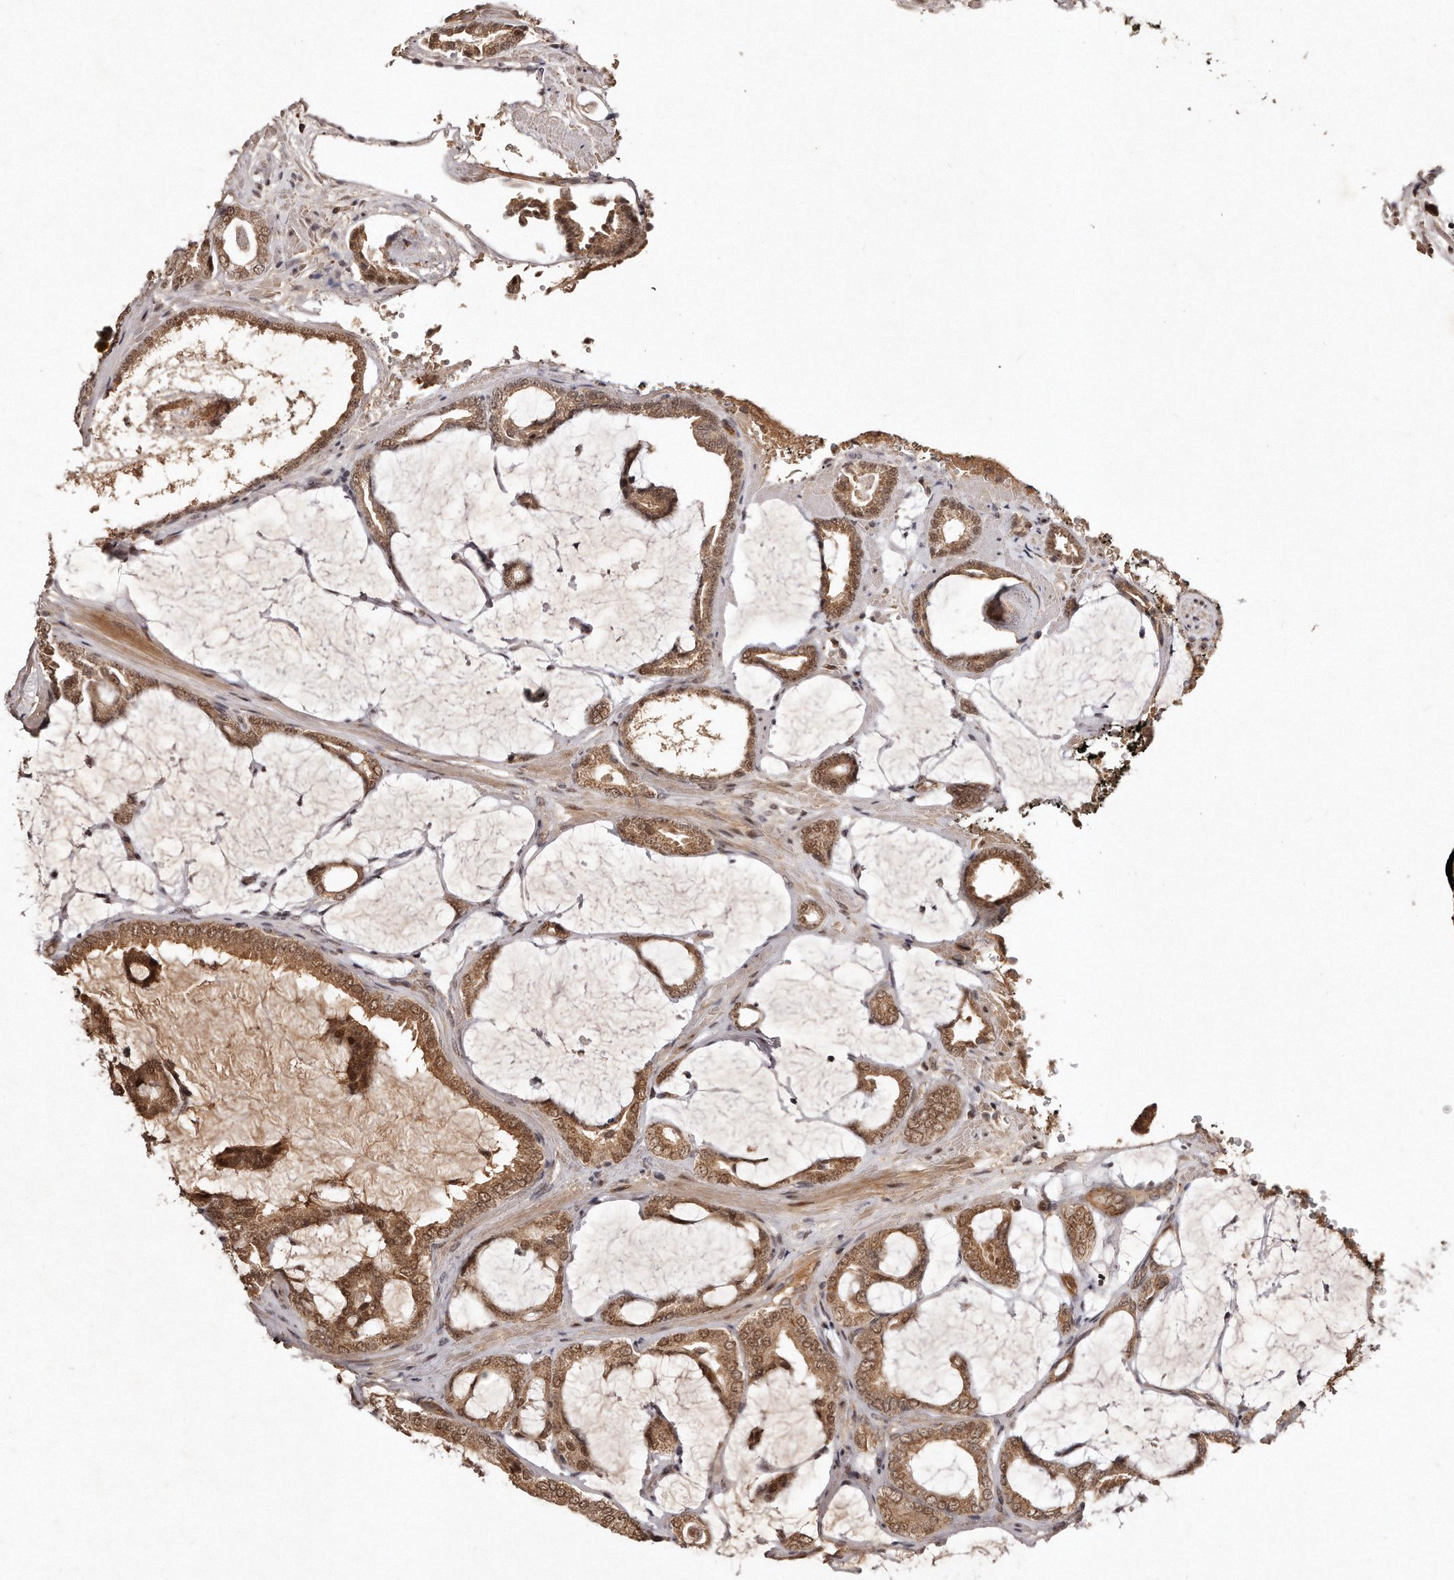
{"staining": {"intensity": "moderate", "quantity": ">75%", "location": "cytoplasmic/membranous,nuclear"}, "tissue": "prostate cancer", "cell_type": "Tumor cells", "image_type": "cancer", "snomed": [{"axis": "morphology", "description": "Adenocarcinoma, Low grade"}, {"axis": "topography", "description": "Prostate"}], "caption": "DAB (3,3'-diaminobenzidine) immunohistochemical staining of adenocarcinoma (low-grade) (prostate) reveals moderate cytoplasmic/membranous and nuclear protein positivity in about >75% of tumor cells.", "gene": "SOX4", "patient": {"sex": "male", "age": 71}}